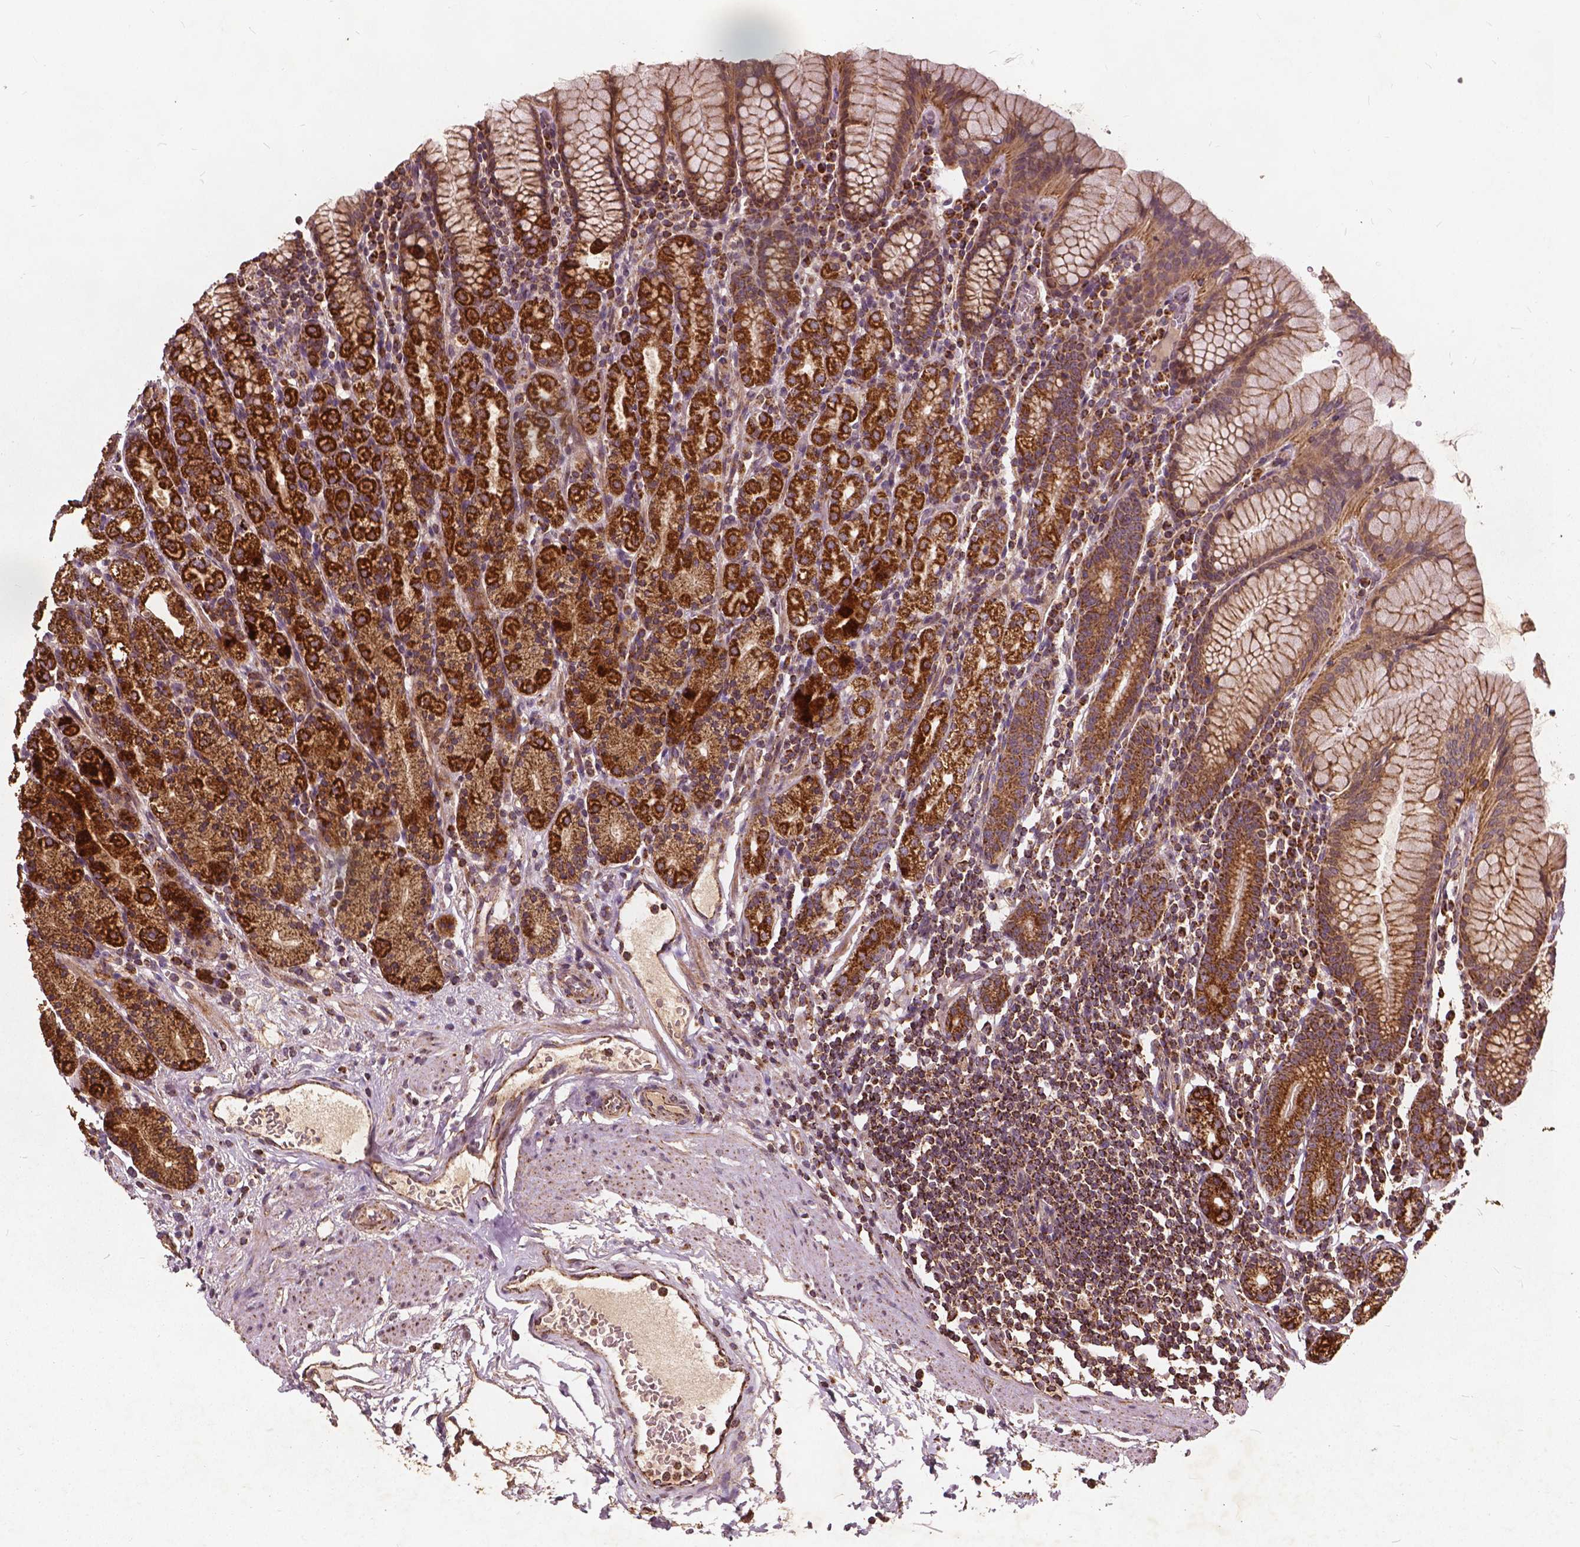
{"staining": {"intensity": "strong", "quantity": "25%-75%", "location": "cytoplasmic/membranous"}, "tissue": "stomach", "cell_type": "Glandular cells", "image_type": "normal", "snomed": [{"axis": "morphology", "description": "Normal tissue, NOS"}, {"axis": "topography", "description": "Stomach, upper"}, {"axis": "topography", "description": "Stomach"}], "caption": "Immunohistochemistry (DAB) staining of benign stomach demonstrates strong cytoplasmic/membranous protein staining in about 25%-75% of glandular cells.", "gene": "UBXN2A", "patient": {"sex": "male", "age": 62}}